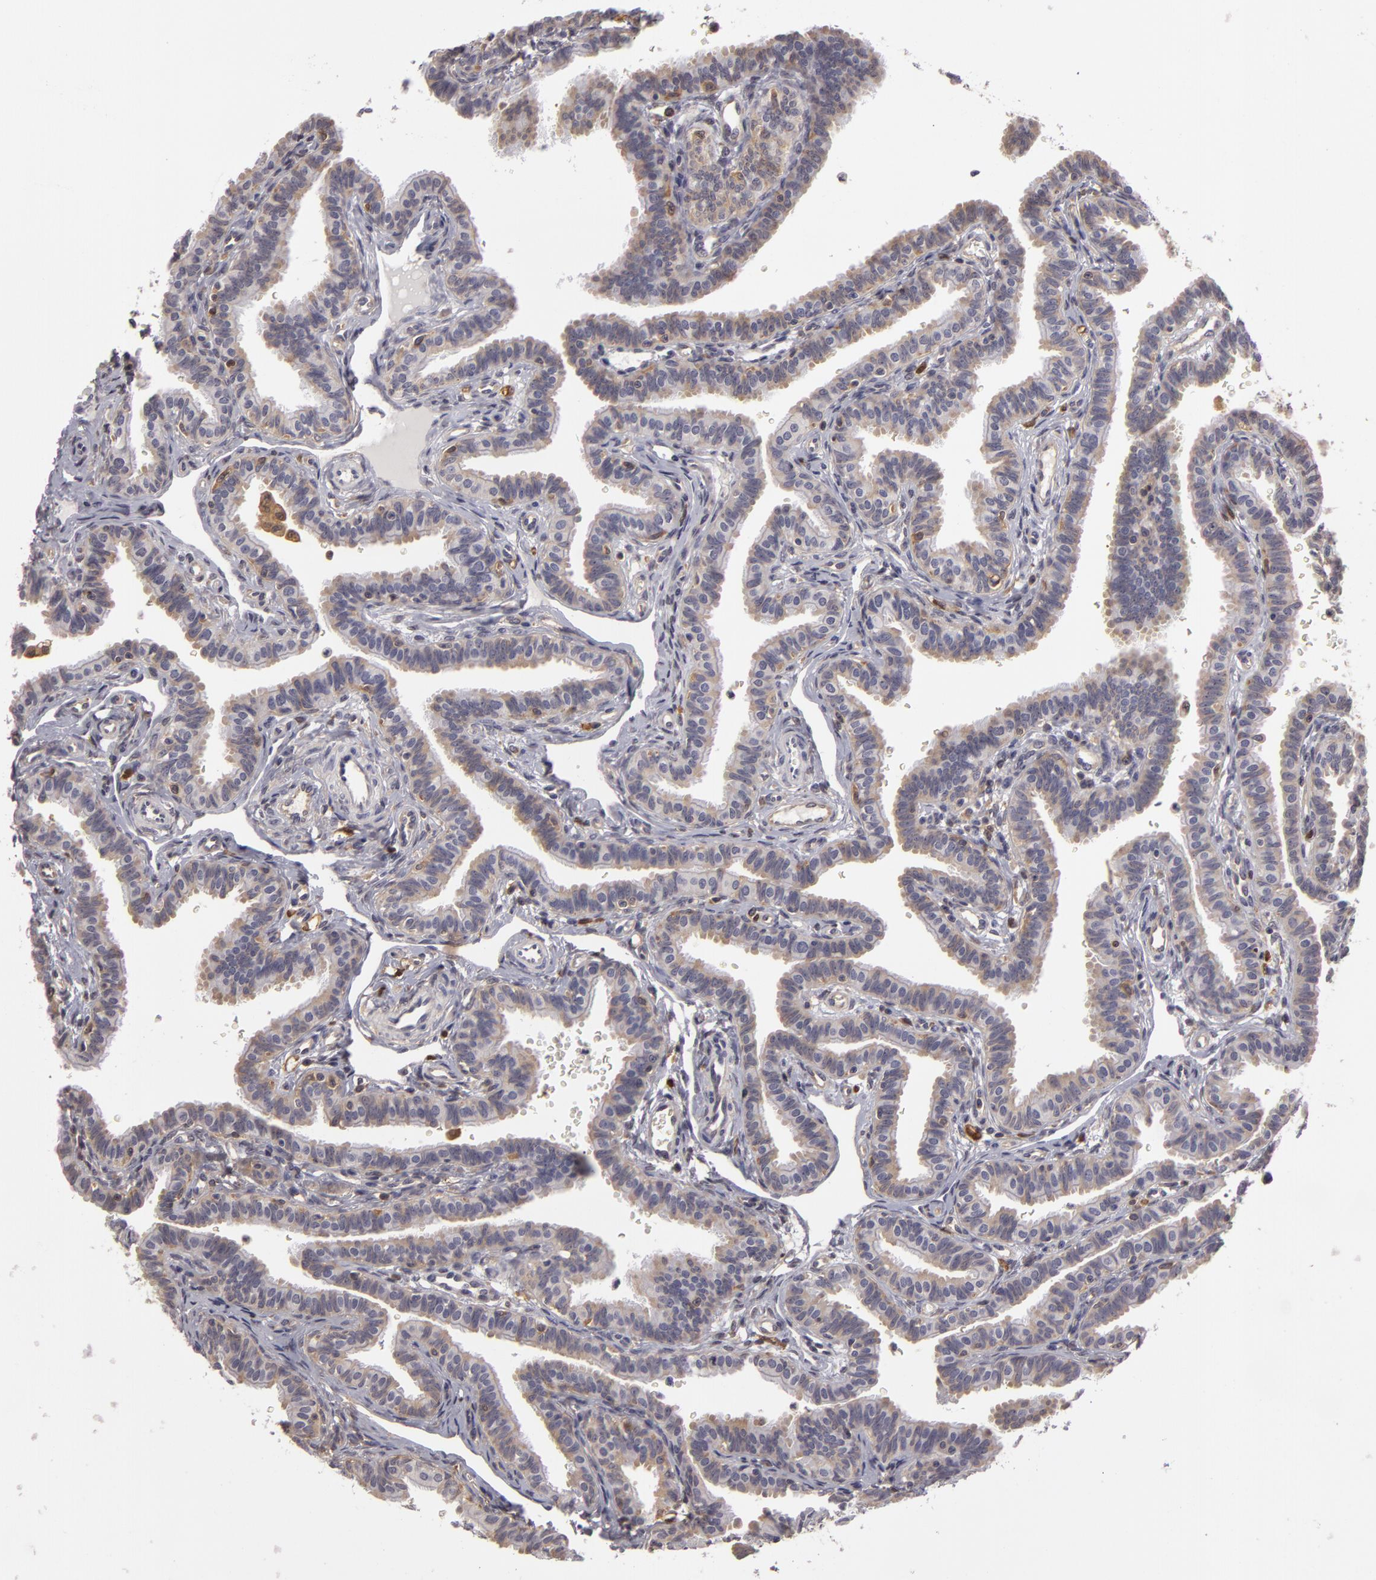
{"staining": {"intensity": "negative", "quantity": "none", "location": "none"}, "tissue": "fallopian tube", "cell_type": "Glandular cells", "image_type": "normal", "snomed": [{"axis": "morphology", "description": "Normal tissue, NOS"}, {"axis": "topography", "description": "Fallopian tube"}], "caption": "An IHC micrograph of normal fallopian tube is shown. There is no staining in glandular cells of fallopian tube. The staining was performed using DAB (3,3'-diaminobenzidine) to visualize the protein expression in brown, while the nuclei were stained in blue with hematoxylin (Magnification: 20x).", "gene": "GNPDA1", "patient": {"sex": "female", "age": 32}}